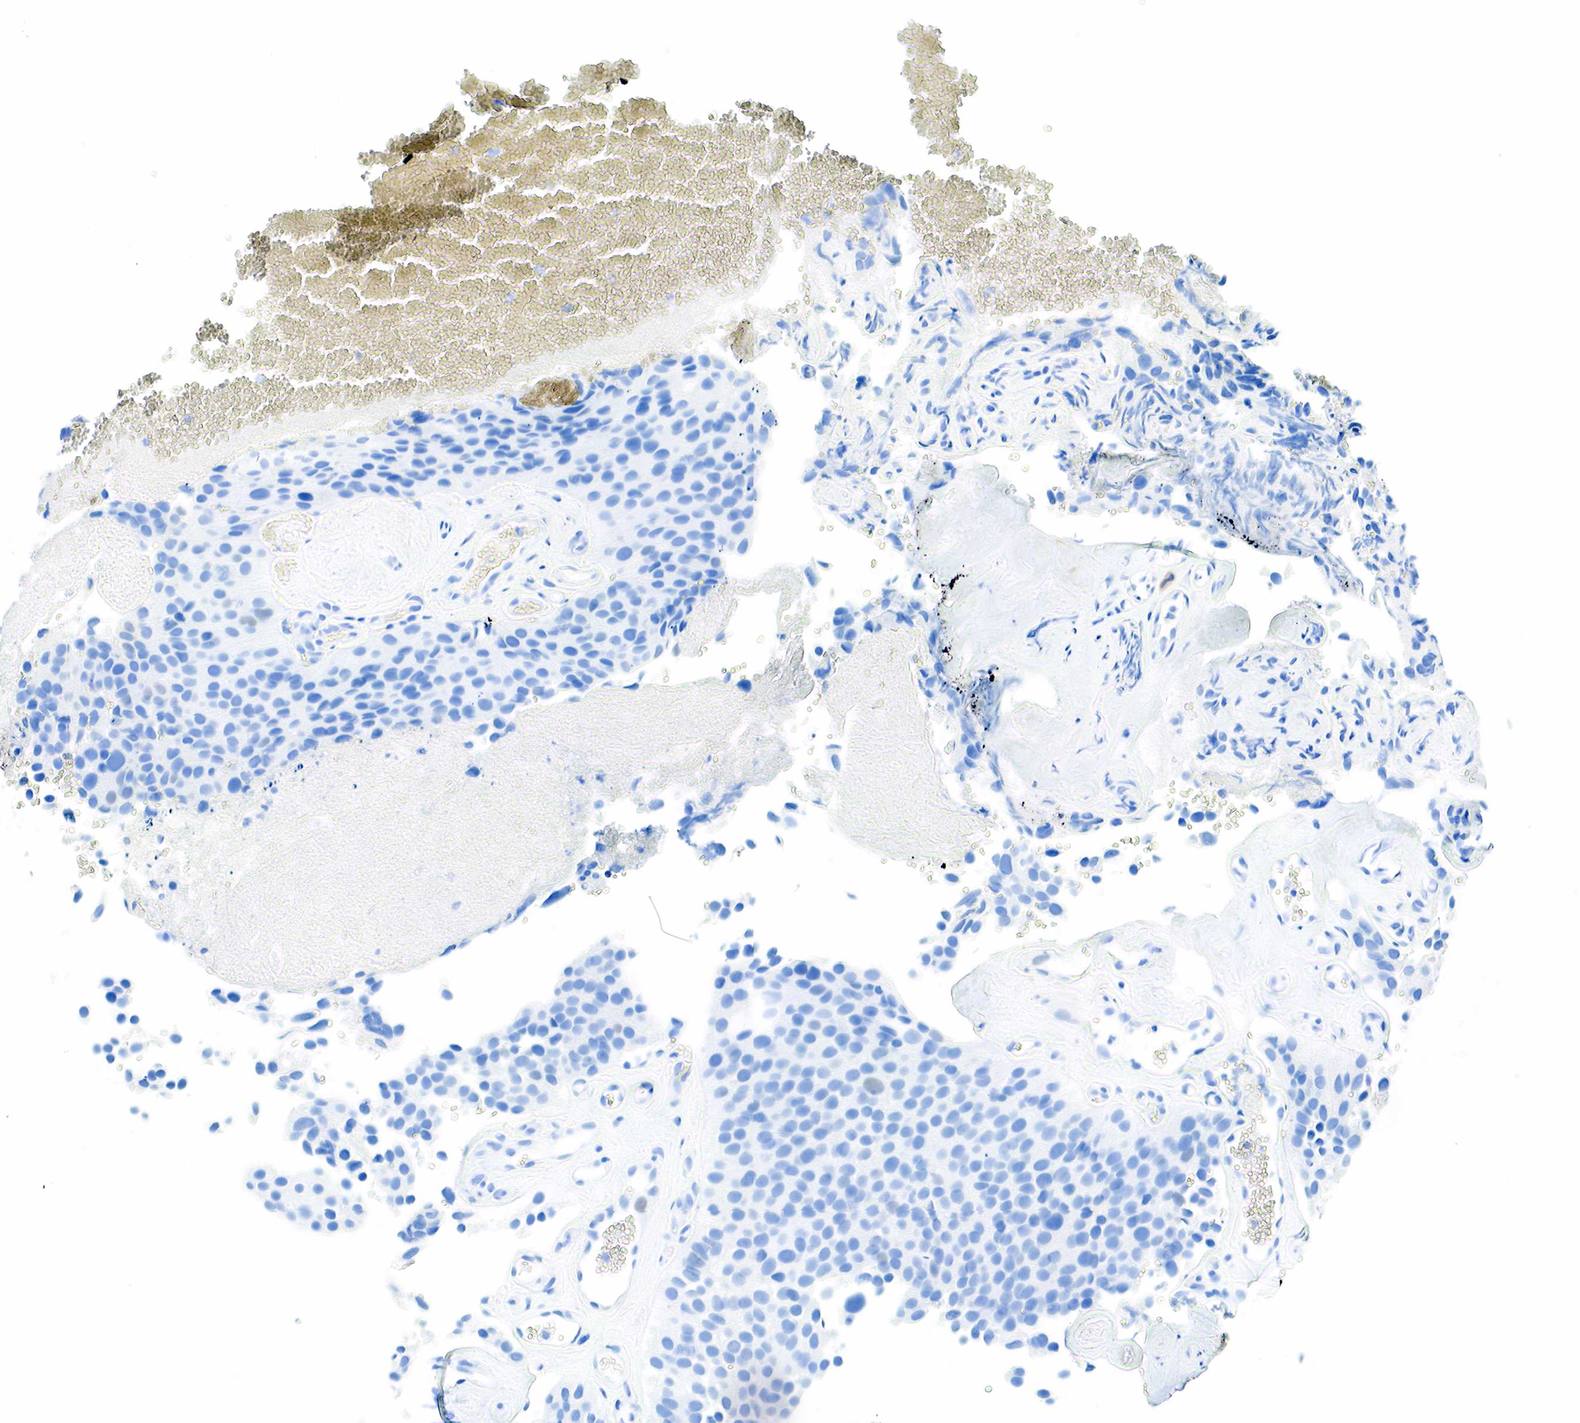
{"staining": {"intensity": "negative", "quantity": "none", "location": "none"}, "tissue": "urothelial cancer", "cell_type": "Tumor cells", "image_type": "cancer", "snomed": [{"axis": "morphology", "description": "Urothelial carcinoma, High grade"}, {"axis": "topography", "description": "Urinary bladder"}], "caption": "Tumor cells are negative for brown protein staining in high-grade urothelial carcinoma.", "gene": "INHA", "patient": {"sex": "male", "age": 72}}